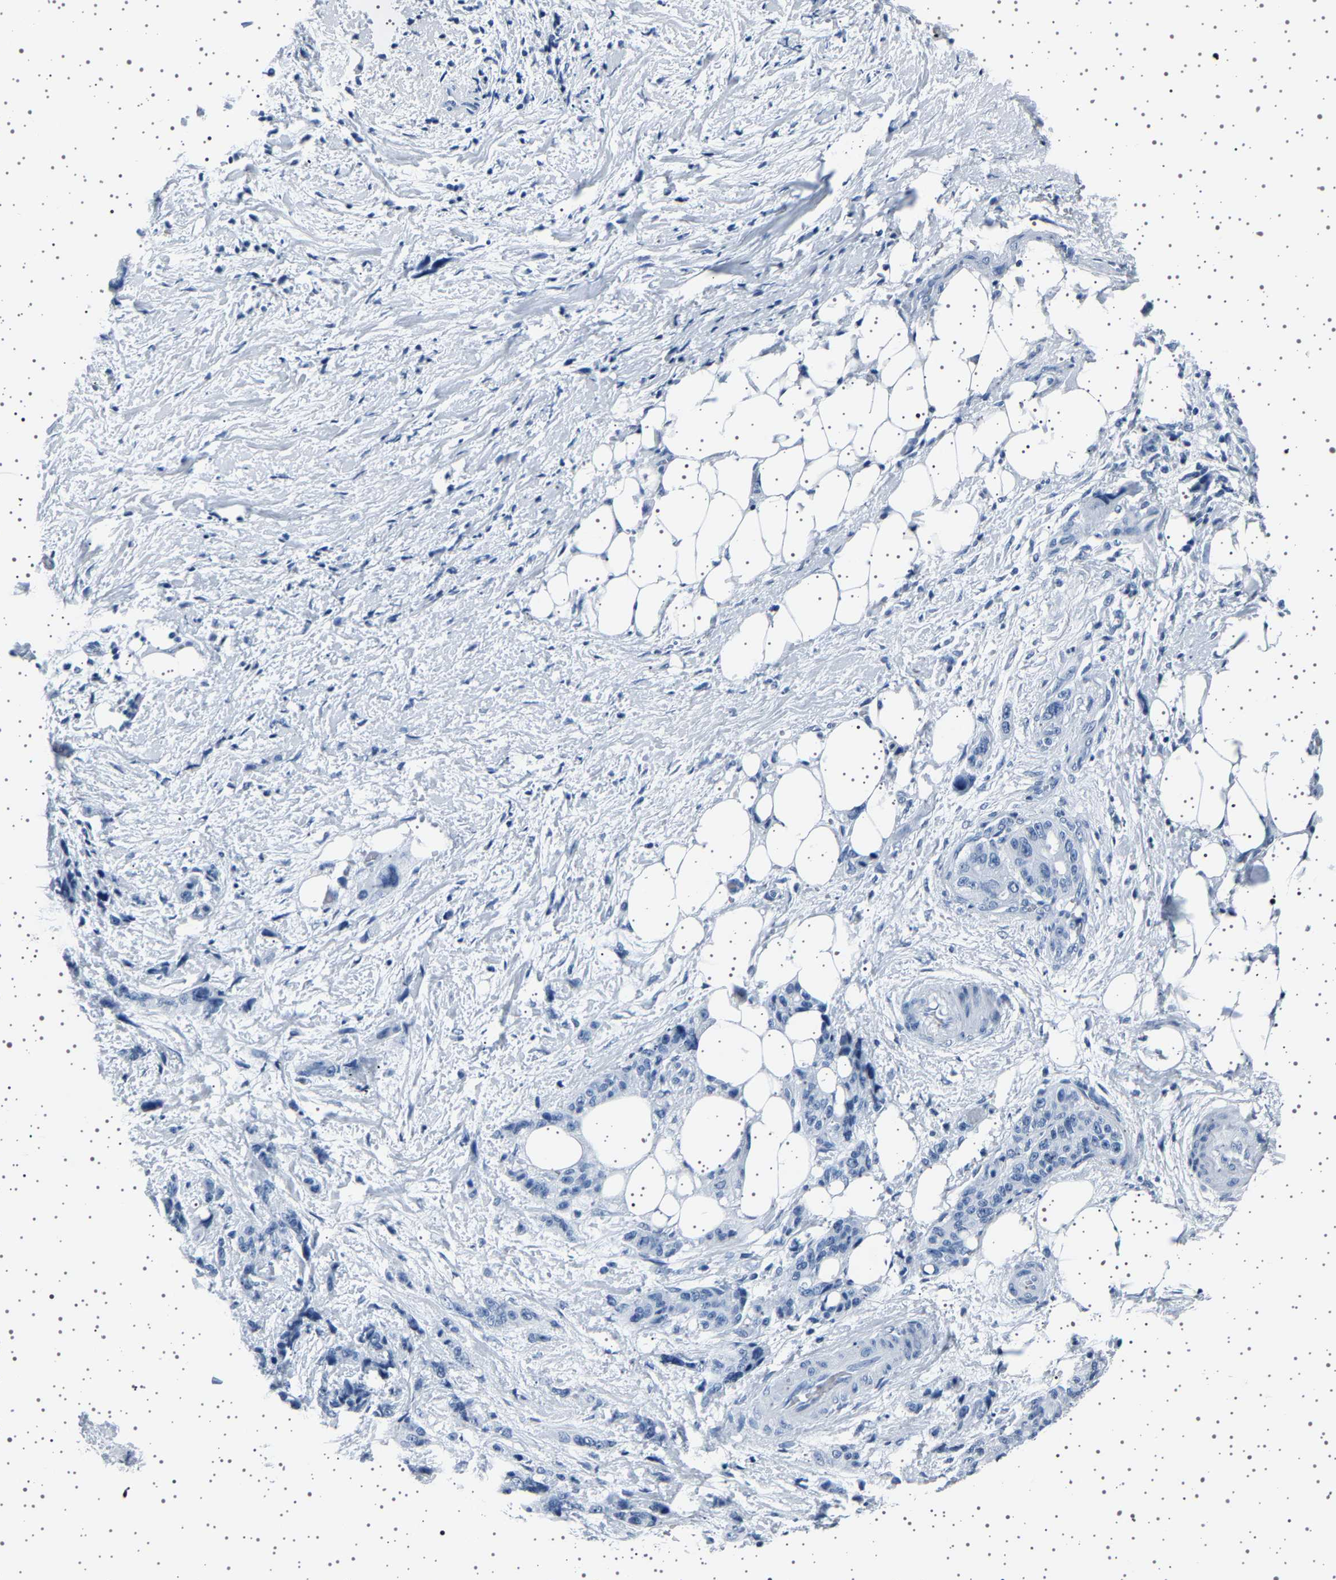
{"staining": {"intensity": "negative", "quantity": "none", "location": "none"}, "tissue": "pancreatic cancer", "cell_type": "Tumor cells", "image_type": "cancer", "snomed": [{"axis": "morphology", "description": "Adenocarcinoma, NOS"}, {"axis": "topography", "description": "Pancreas"}], "caption": "The image demonstrates no staining of tumor cells in pancreatic adenocarcinoma. (Immunohistochemistry, brightfield microscopy, high magnification).", "gene": "TFF3", "patient": {"sex": "male", "age": 46}}